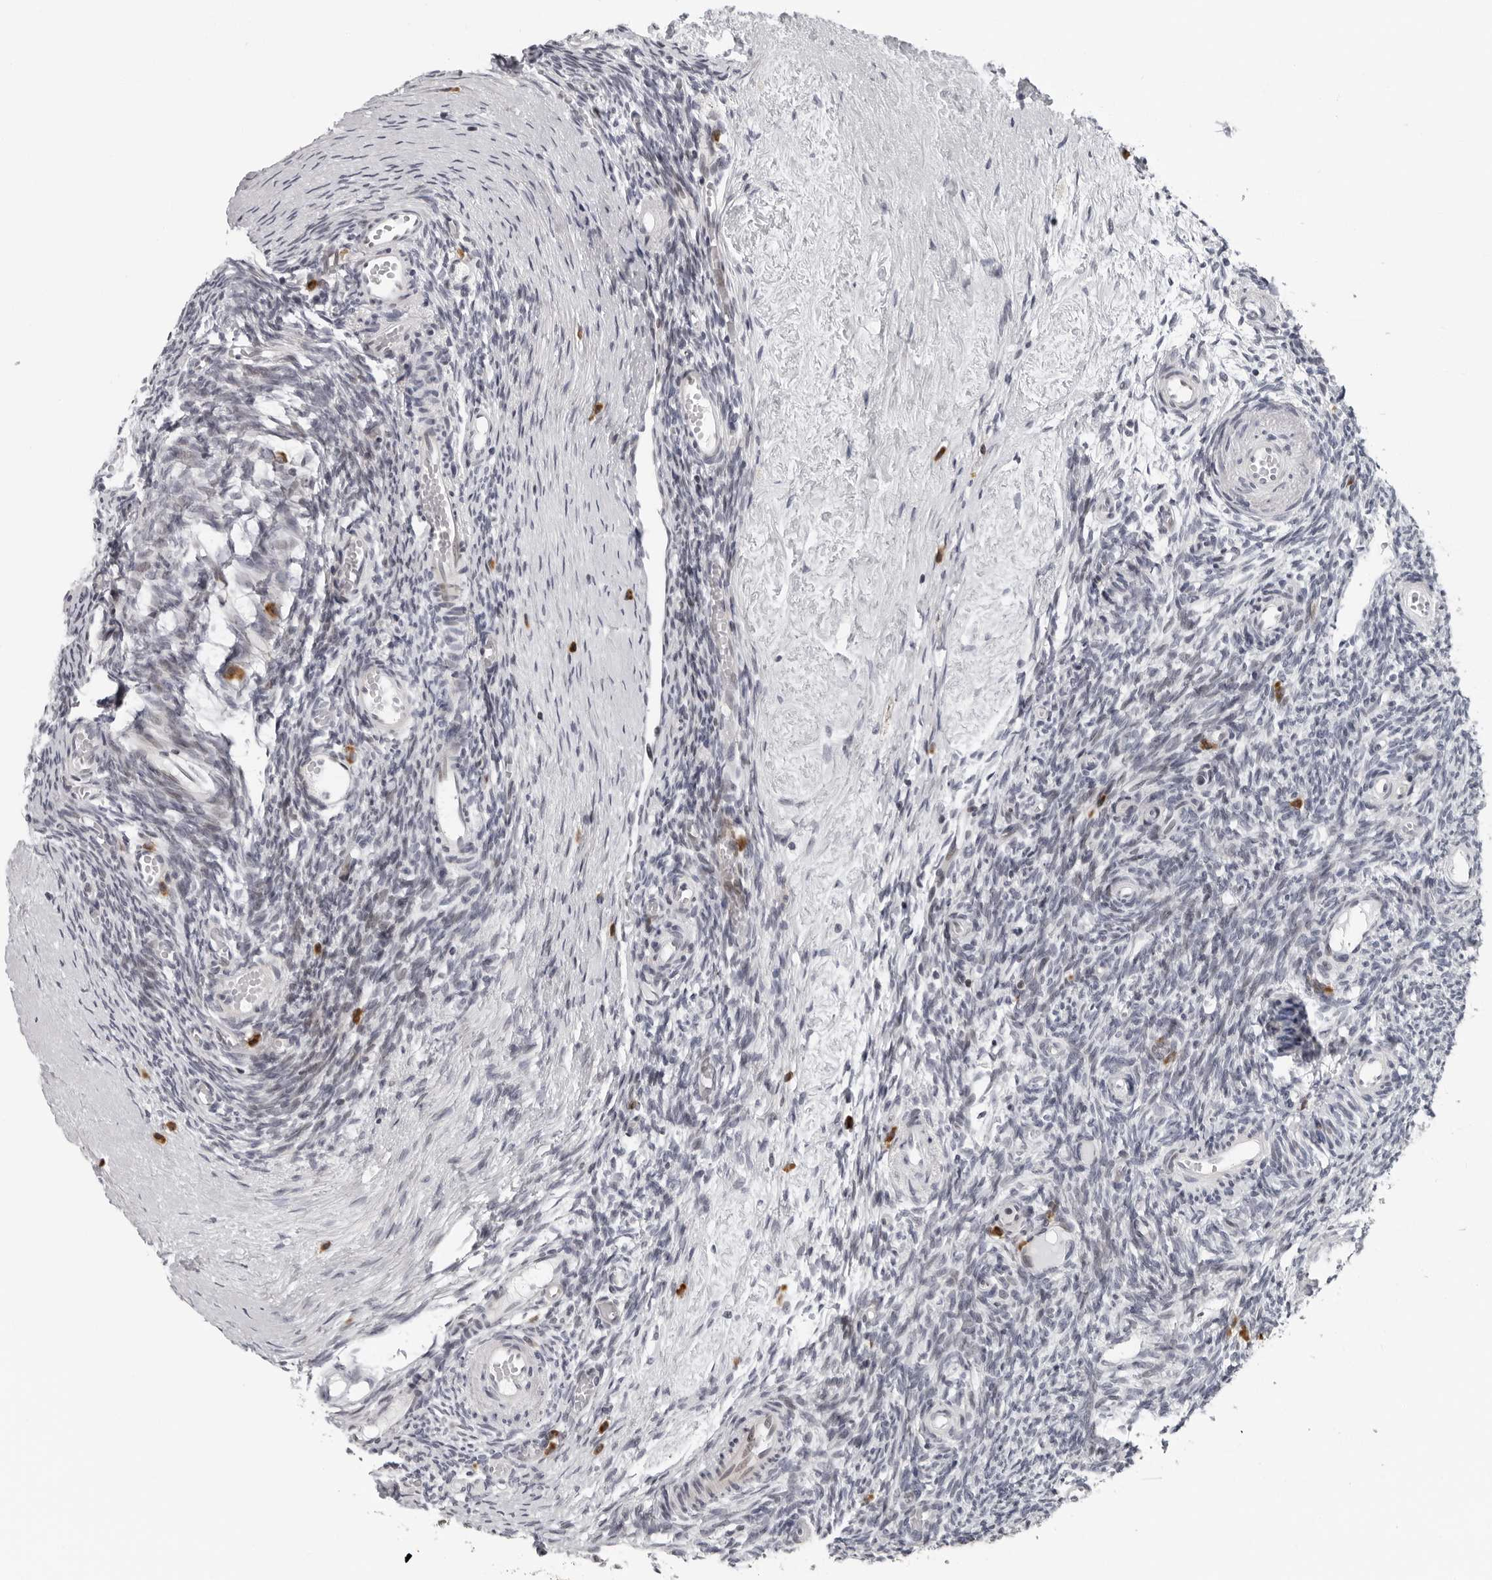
{"staining": {"intensity": "negative", "quantity": "none", "location": "none"}, "tissue": "ovary", "cell_type": "Ovarian stroma cells", "image_type": "normal", "snomed": [{"axis": "morphology", "description": "Normal tissue, NOS"}, {"axis": "topography", "description": "Ovary"}], "caption": "The immunohistochemistry (IHC) histopathology image has no significant staining in ovarian stroma cells of ovary. (IHC, brightfield microscopy, high magnification).", "gene": "PIP4K2C", "patient": {"sex": "female", "age": 35}}